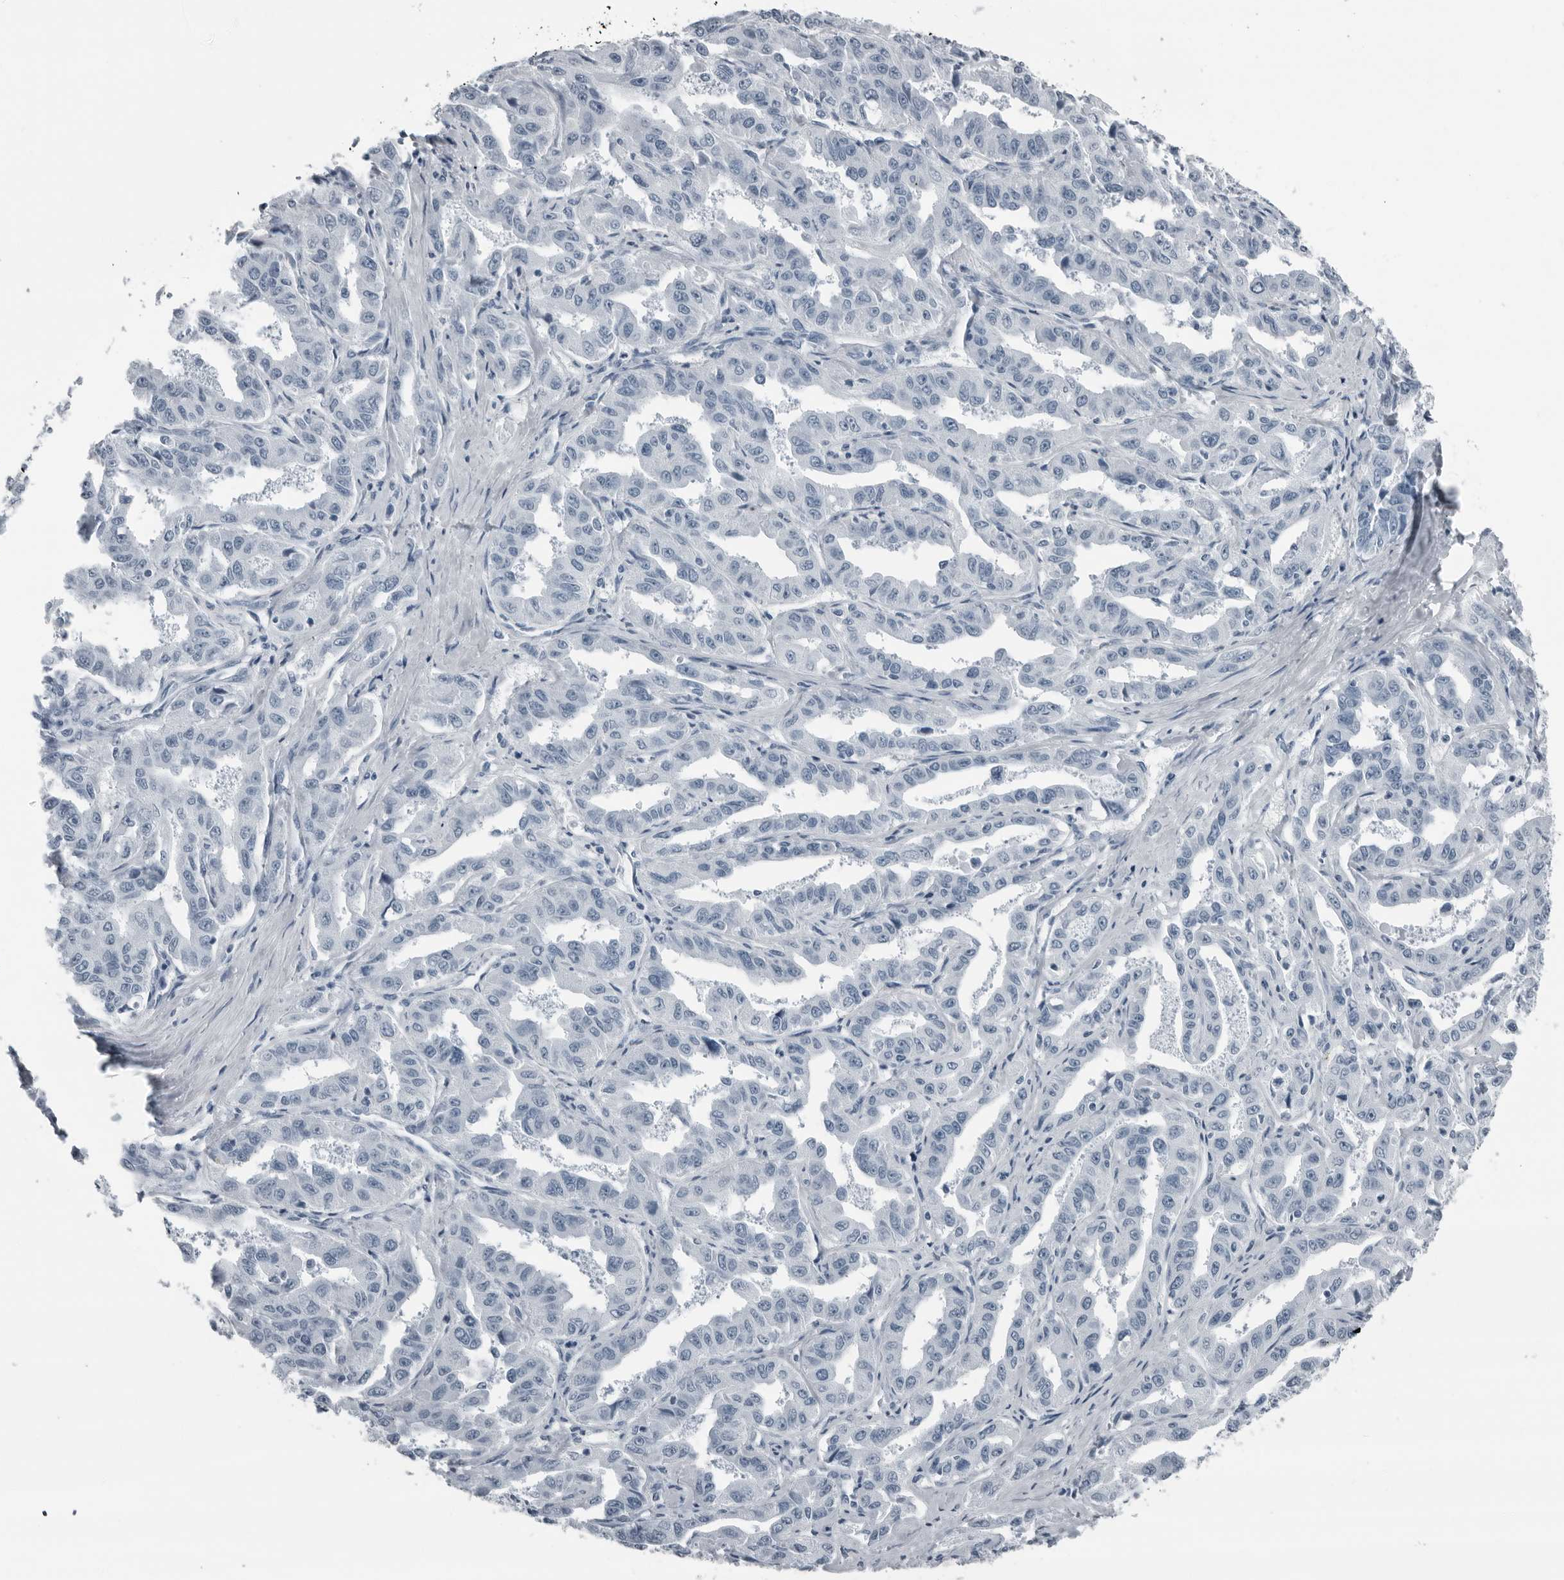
{"staining": {"intensity": "negative", "quantity": "none", "location": "none"}, "tissue": "liver cancer", "cell_type": "Tumor cells", "image_type": "cancer", "snomed": [{"axis": "morphology", "description": "Cholangiocarcinoma"}, {"axis": "topography", "description": "Liver"}], "caption": "Liver cancer stained for a protein using immunohistochemistry displays no expression tumor cells.", "gene": "PRSS1", "patient": {"sex": "male", "age": 59}}